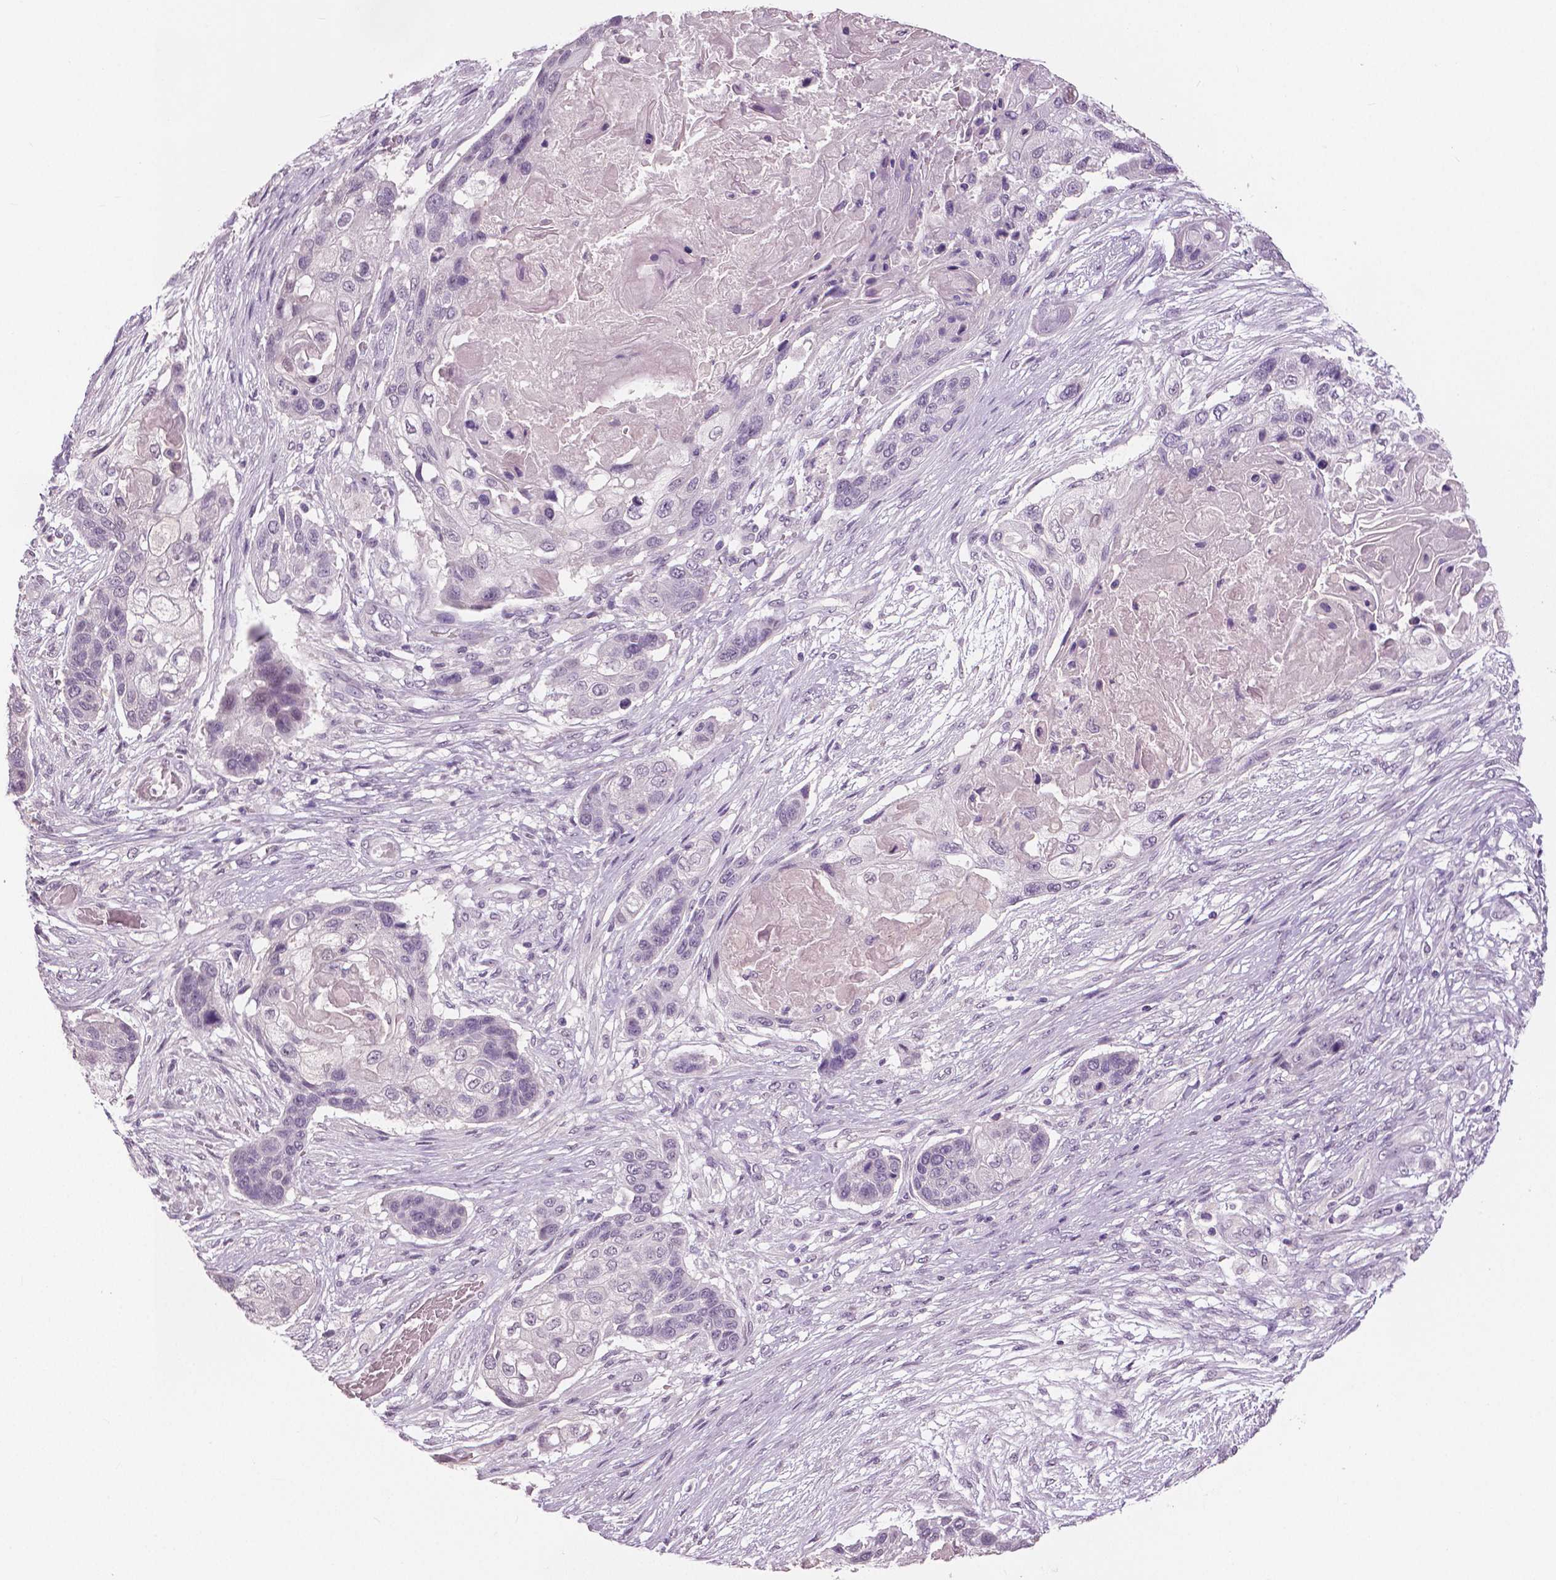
{"staining": {"intensity": "negative", "quantity": "none", "location": "none"}, "tissue": "lung cancer", "cell_type": "Tumor cells", "image_type": "cancer", "snomed": [{"axis": "morphology", "description": "Squamous cell carcinoma, NOS"}, {"axis": "topography", "description": "Lung"}], "caption": "Tumor cells are negative for protein expression in human squamous cell carcinoma (lung).", "gene": "NECAB1", "patient": {"sex": "male", "age": 69}}